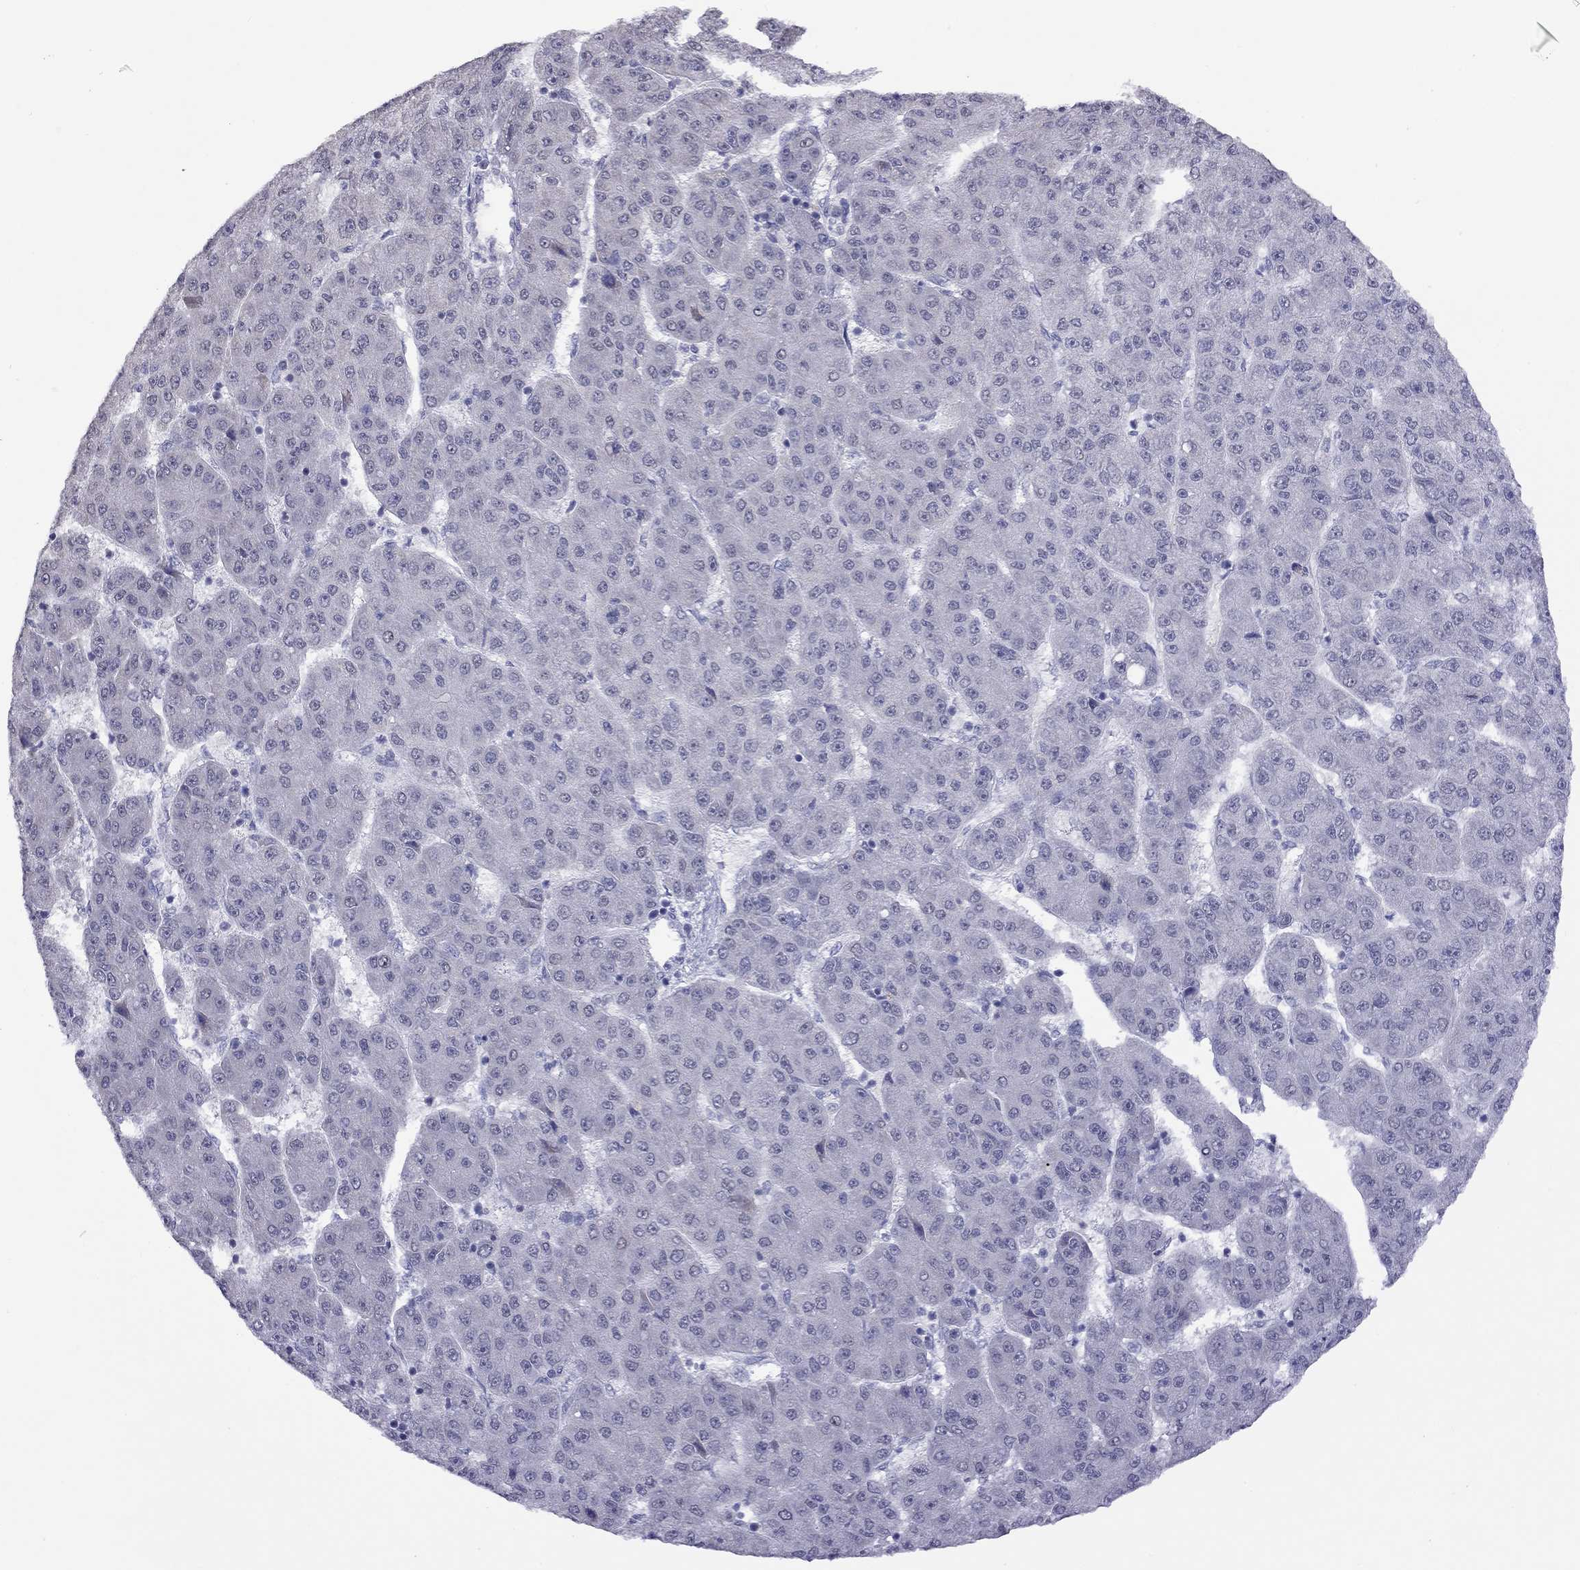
{"staining": {"intensity": "negative", "quantity": "none", "location": "none"}, "tissue": "liver cancer", "cell_type": "Tumor cells", "image_type": "cancer", "snomed": [{"axis": "morphology", "description": "Carcinoma, Hepatocellular, NOS"}, {"axis": "topography", "description": "Liver"}], "caption": "The photomicrograph demonstrates no staining of tumor cells in liver hepatocellular carcinoma.", "gene": "HES5", "patient": {"sex": "male", "age": 67}}